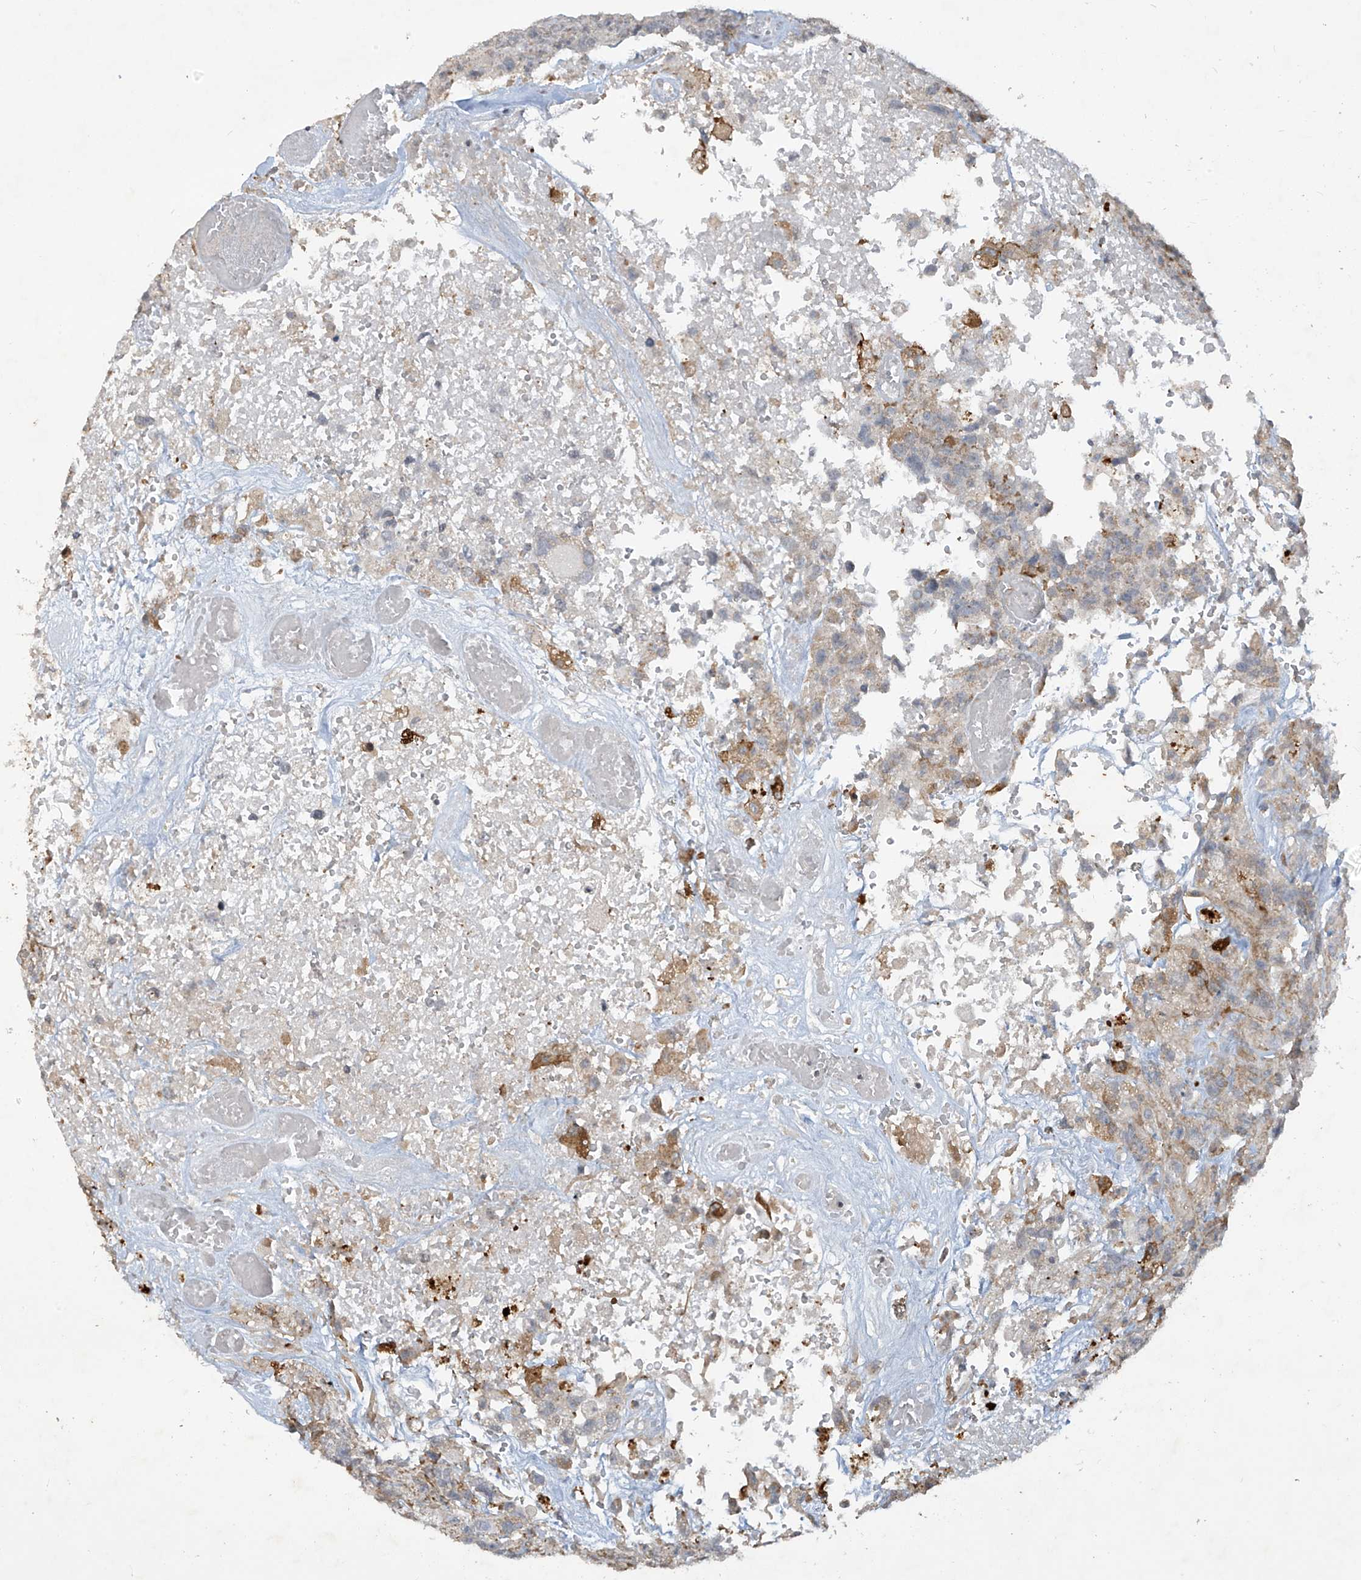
{"staining": {"intensity": "negative", "quantity": "none", "location": "none"}, "tissue": "glioma", "cell_type": "Tumor cells", "image_type": "cancer", "snomed": [{"axis": "morphology", "description": "Glioma, malignant, High grade"}, {"axis": "topography", "description": "Brain"}], "caption": "High magnification brightfield microscopy of glioma stained with DAB (3,3'-diaminobenzidine) (brown) and counterstained with hematoxylin (blue): tumor cells show no significant staining. Brightfield microscopy of IHC stained with DAB (3,3'-diaminobenzidine) (brown) and hematoxylin (blue), captured at high magnification.", "gene": "DGKQ", "patient": {"sex": "male", "age": 69}}